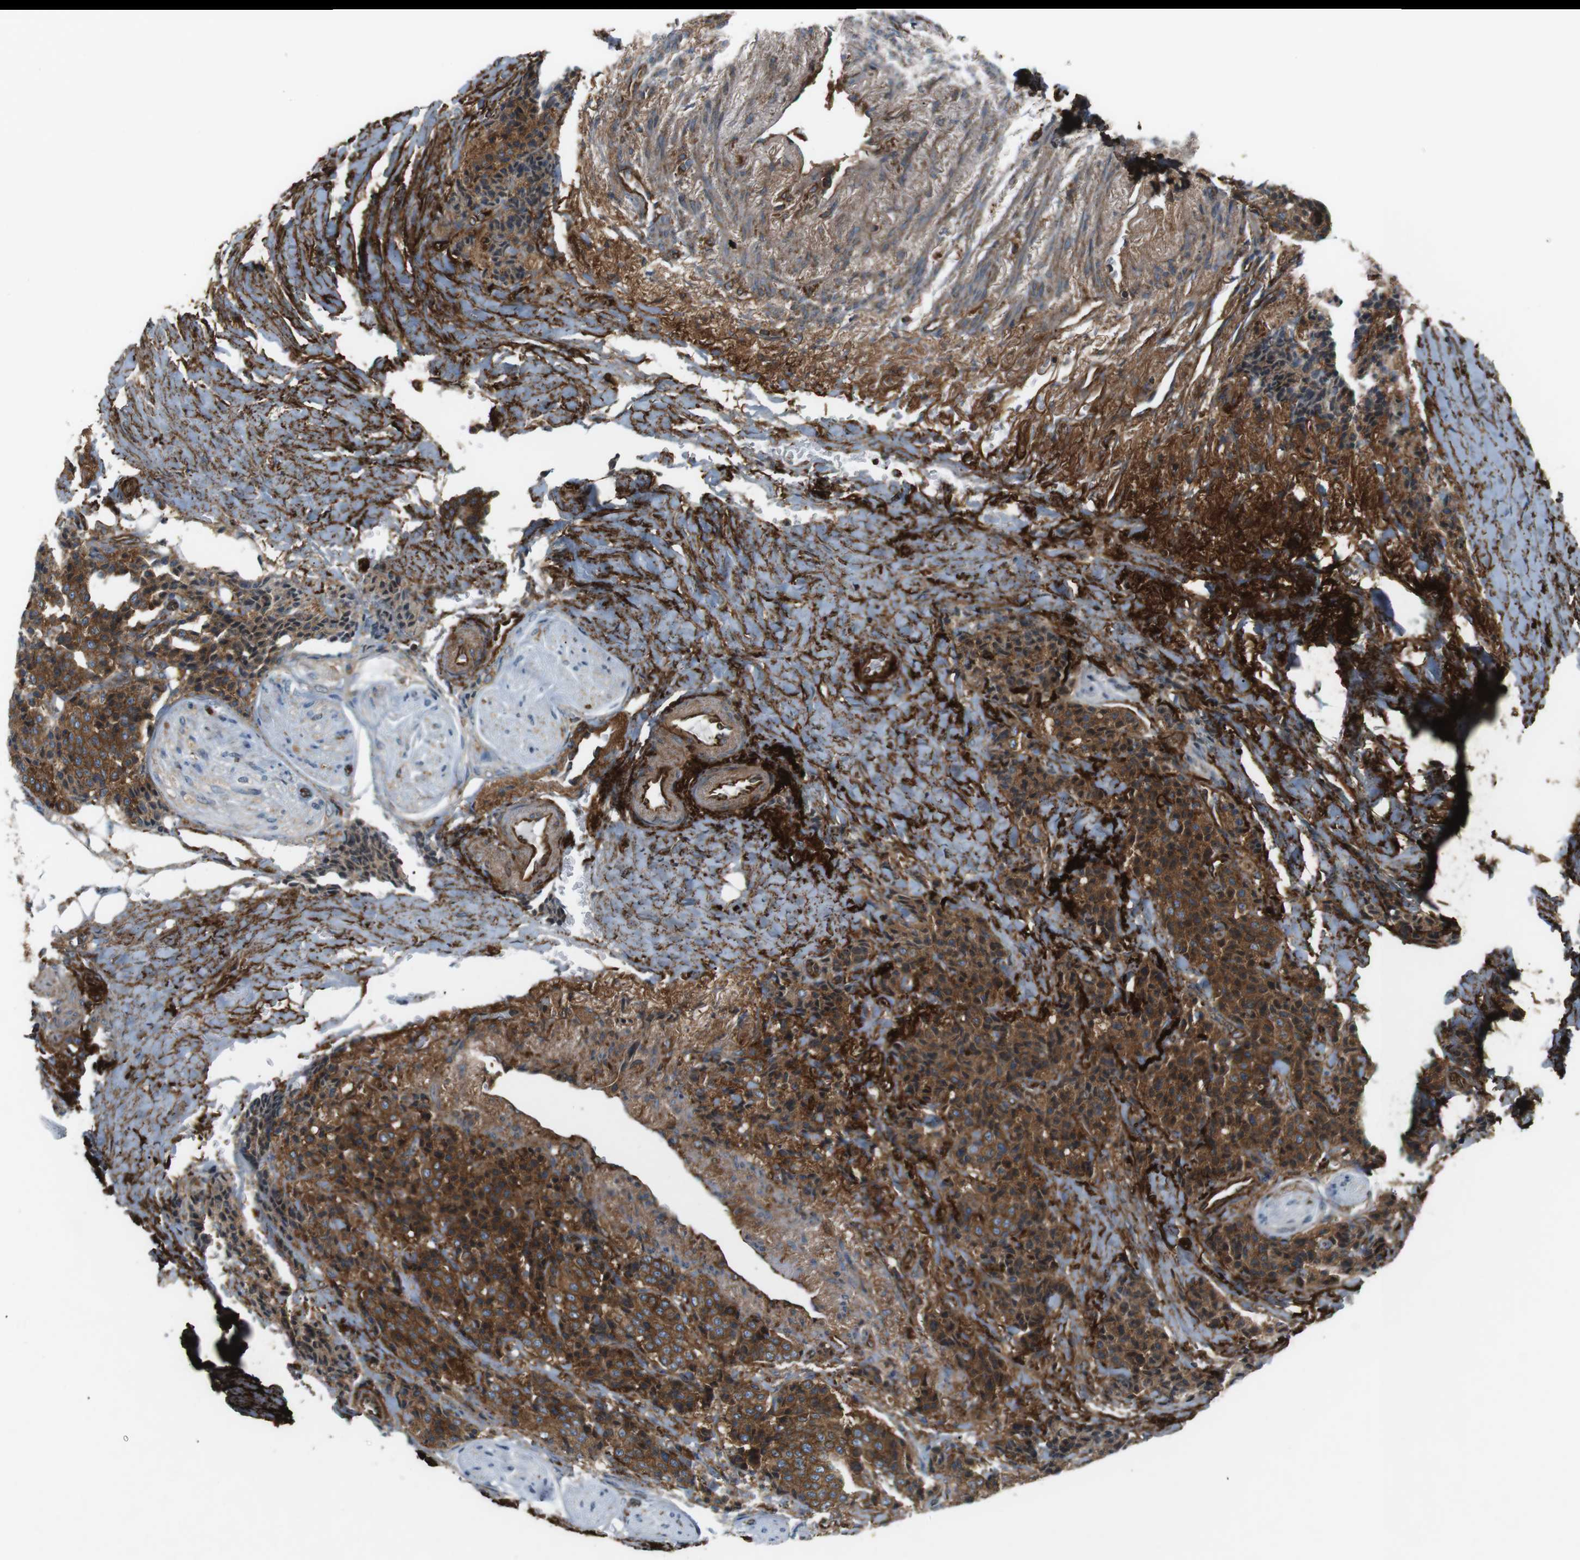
{"staining": {"intensity": "strong", "quantity": ">75%", "location": "cytoplasmic/membranous"}, "tissue": "carcinoid", "cell_type": "Tumor cells", "image_type": "cancer", "snomed": [{"axis": "morphology", "description": "Carcinoid, malignant, NOS"}, {"axis": "topography", "description": "Colon"}], "caption": "Immunohistochemical staining of malignant carcinoid exhibits strong cytoplasmic/membranous protein staining in about >75% of tumor cells.", "gene": "FLII", "patient": {"sex": "female", "age": 61}}